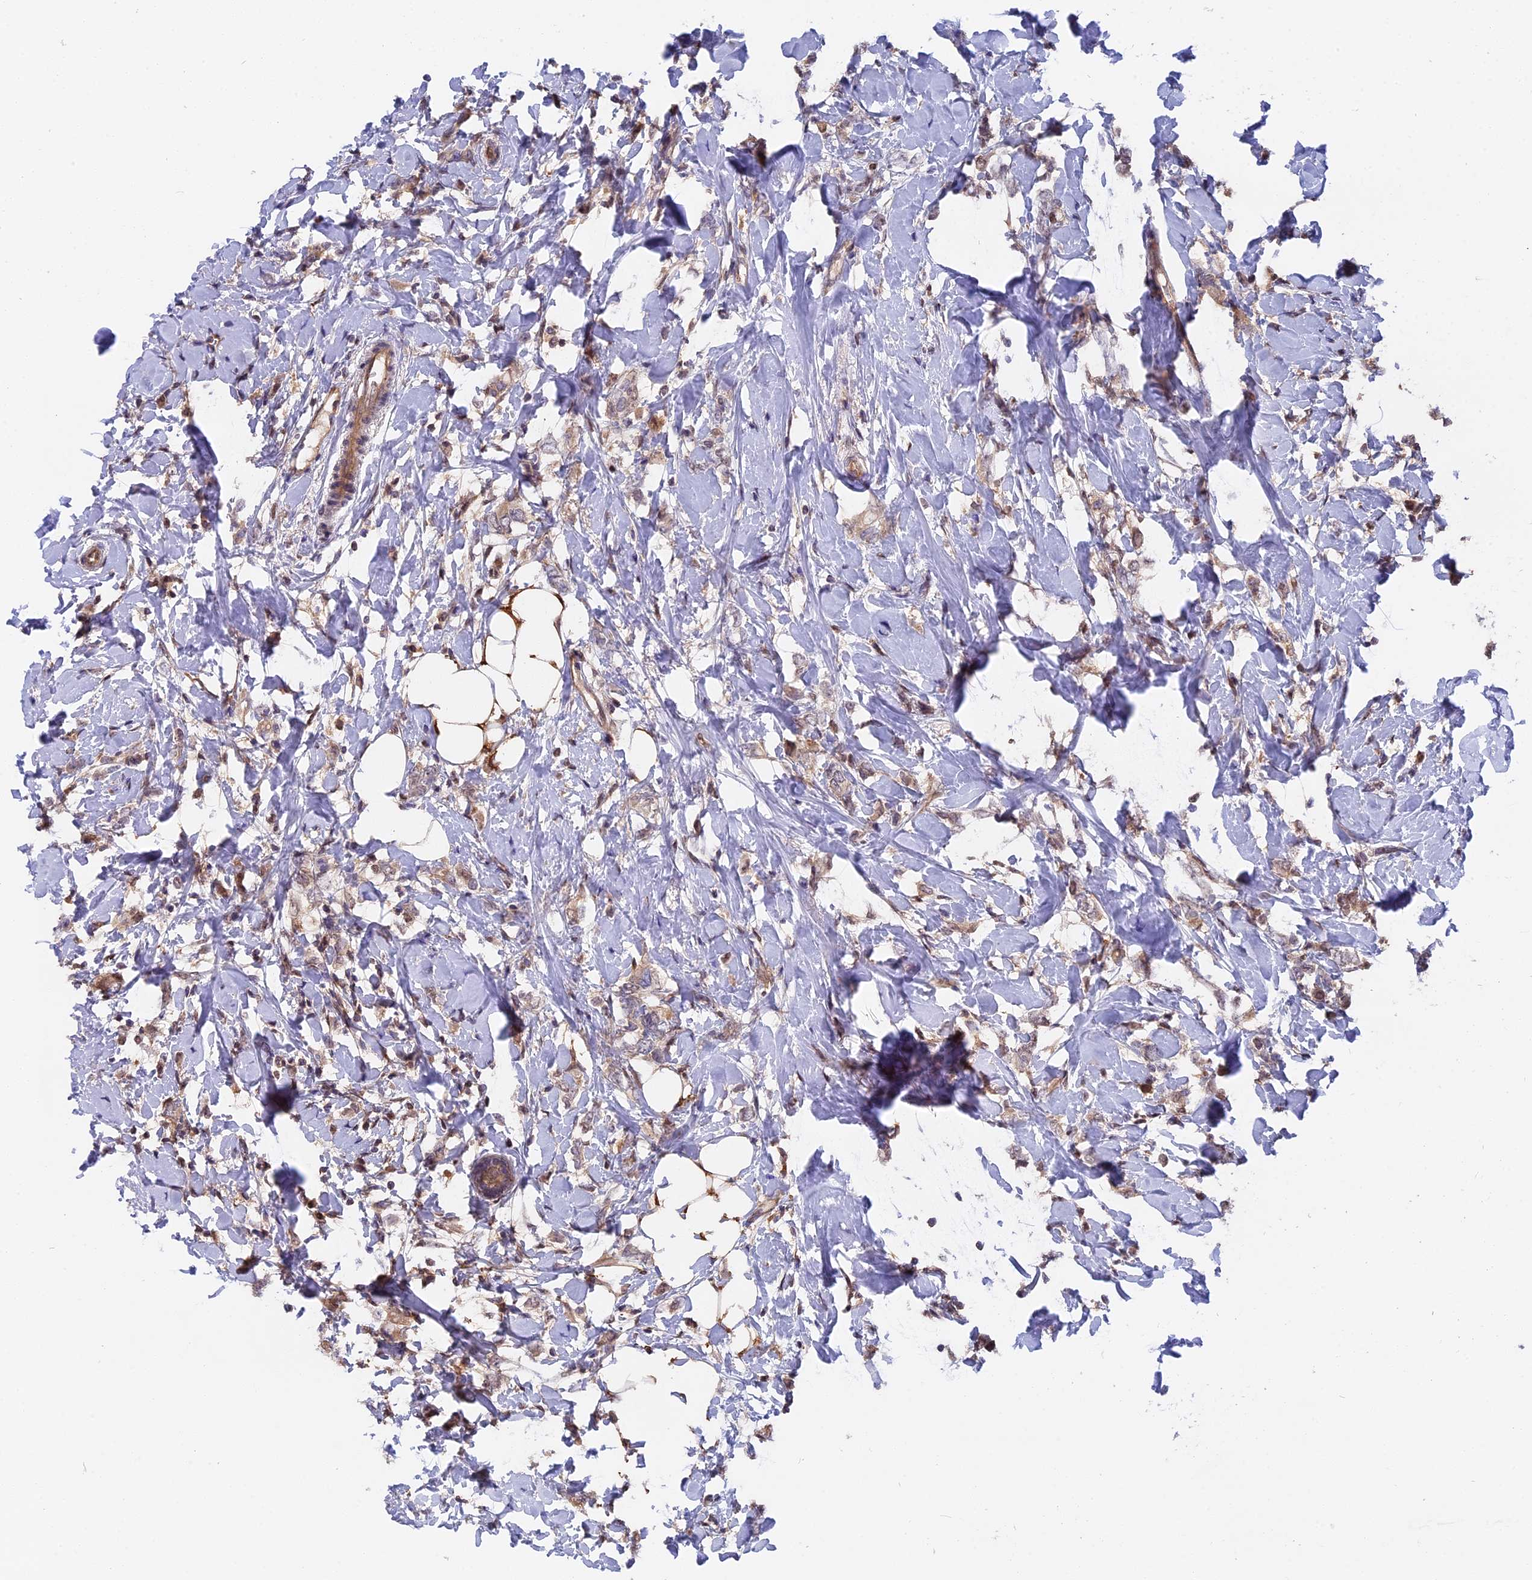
{"staining": {"intensity": "weak", "quantity": "25%-75%", "location": "cytoplasmic/membranous"}, "tissue": "breast cancer", "cell_type": "Tumor cells", "image_type": "cancer", "snomed": [{"axis": "morphology", "description": "Normal tissue, NOS"}, {"axis": "morphology", "description": "Lobular carcinoma"}, {"axis": "topography", "description": "Breast"}], "caption": "Protein staining displays weak cytoplasmic/membranous expression in approximately 25%-75% of tumor cells in breast lobular carcinoma.", "gene": "FAM118B", "patient": {"sex": "female", "age": 47}}